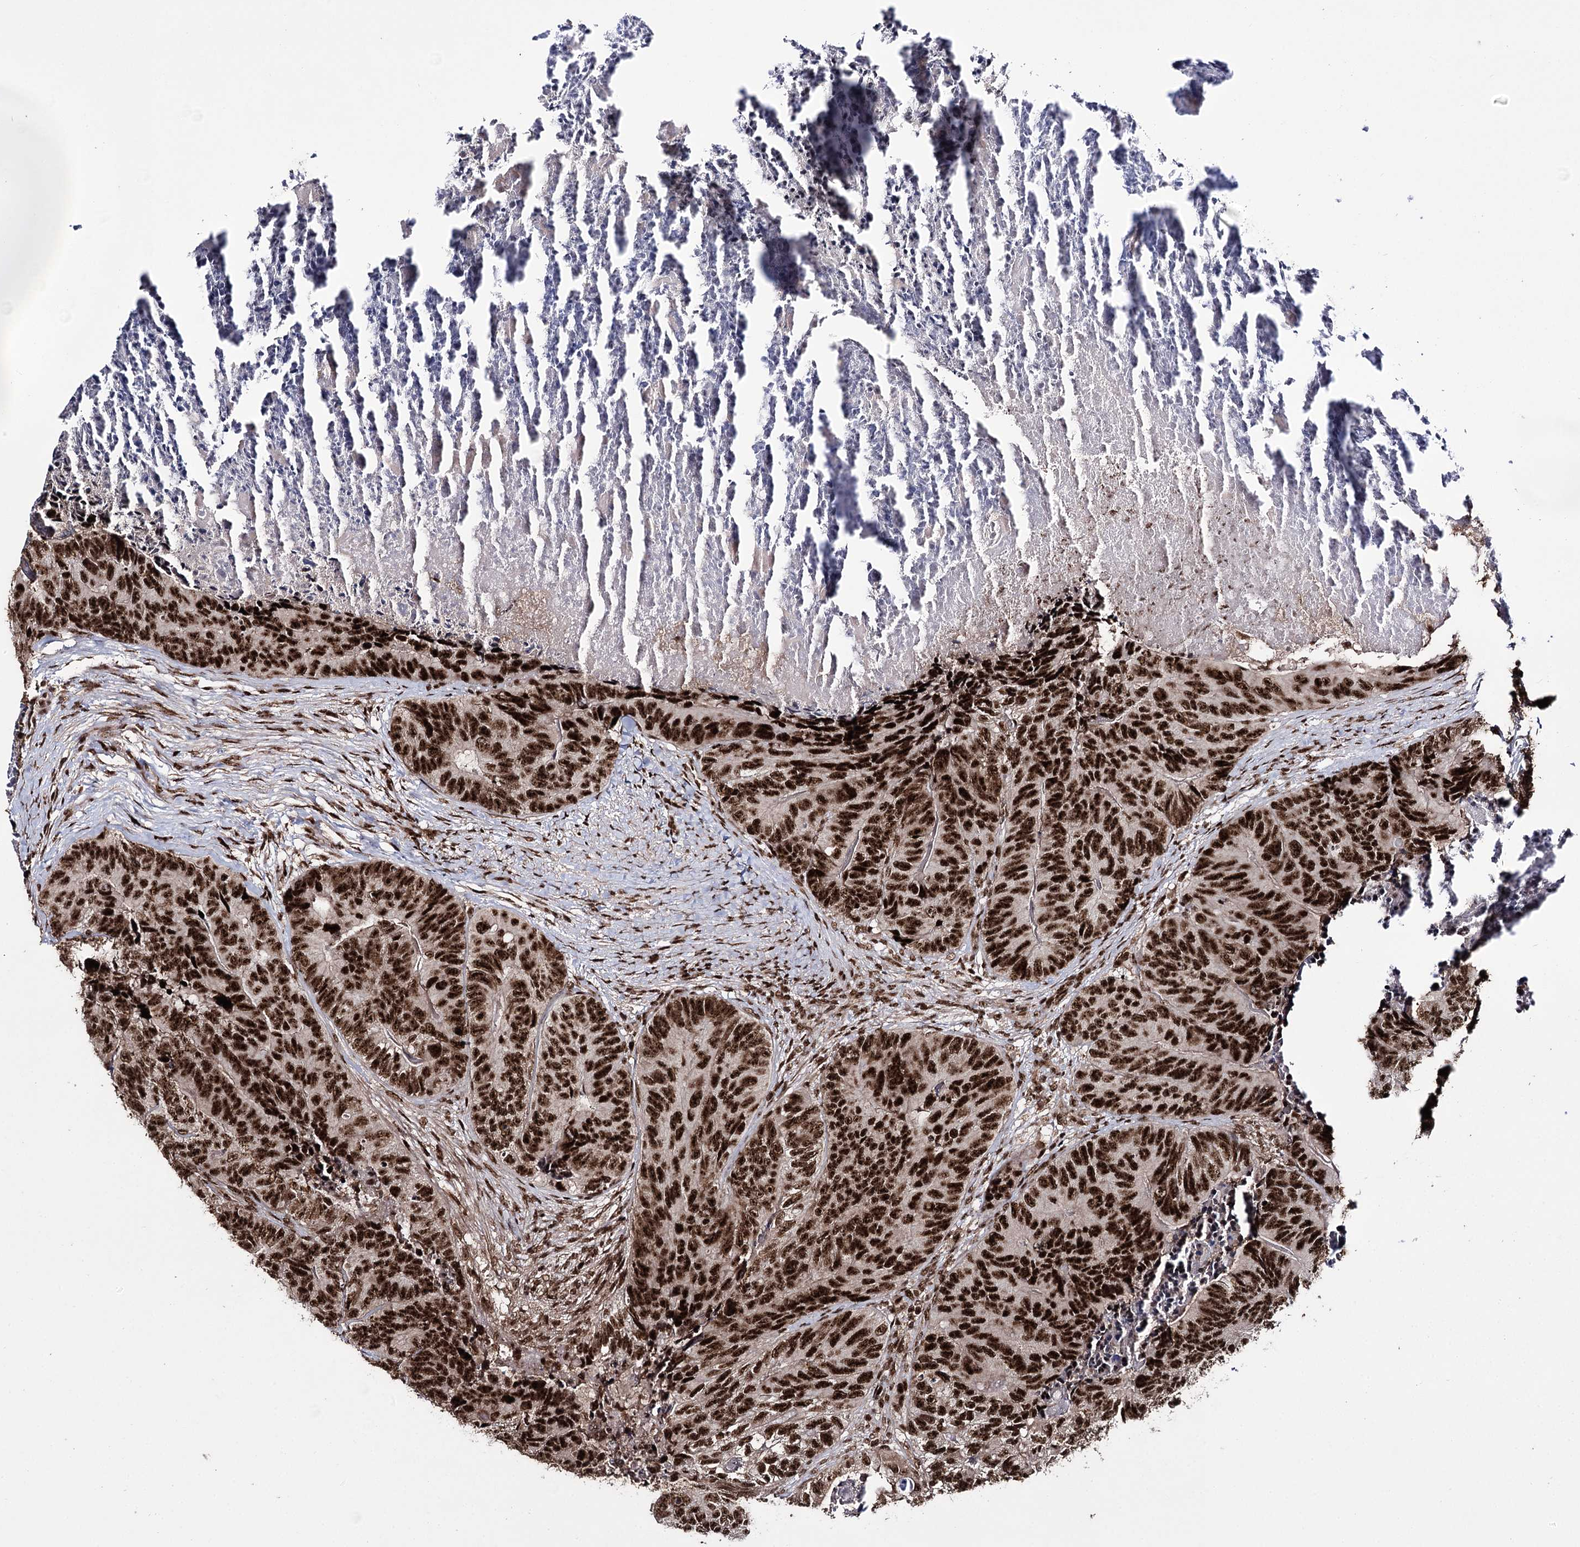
{"staining": {"intensity": "strong", "quantity": ">75%", "location": "nuclear"}, "tissue": "colorectal cancer", "cell_type": "Tumor cells", "image_type": "cancer", "snomed": [{"axis": "morphology", "description": "Adenocarcinoma, NOS"}, {"axis": "topography", "description": "Colon"}], "caption": "There is high levels of strong nuclear expression in tumor cells of colorectal cancer (adenocarcinoma), as demonstrated by immunohistochemical staining (brown color).", "gene": "PRPF40A", "patient": {"sex": "female", "age": 67}}